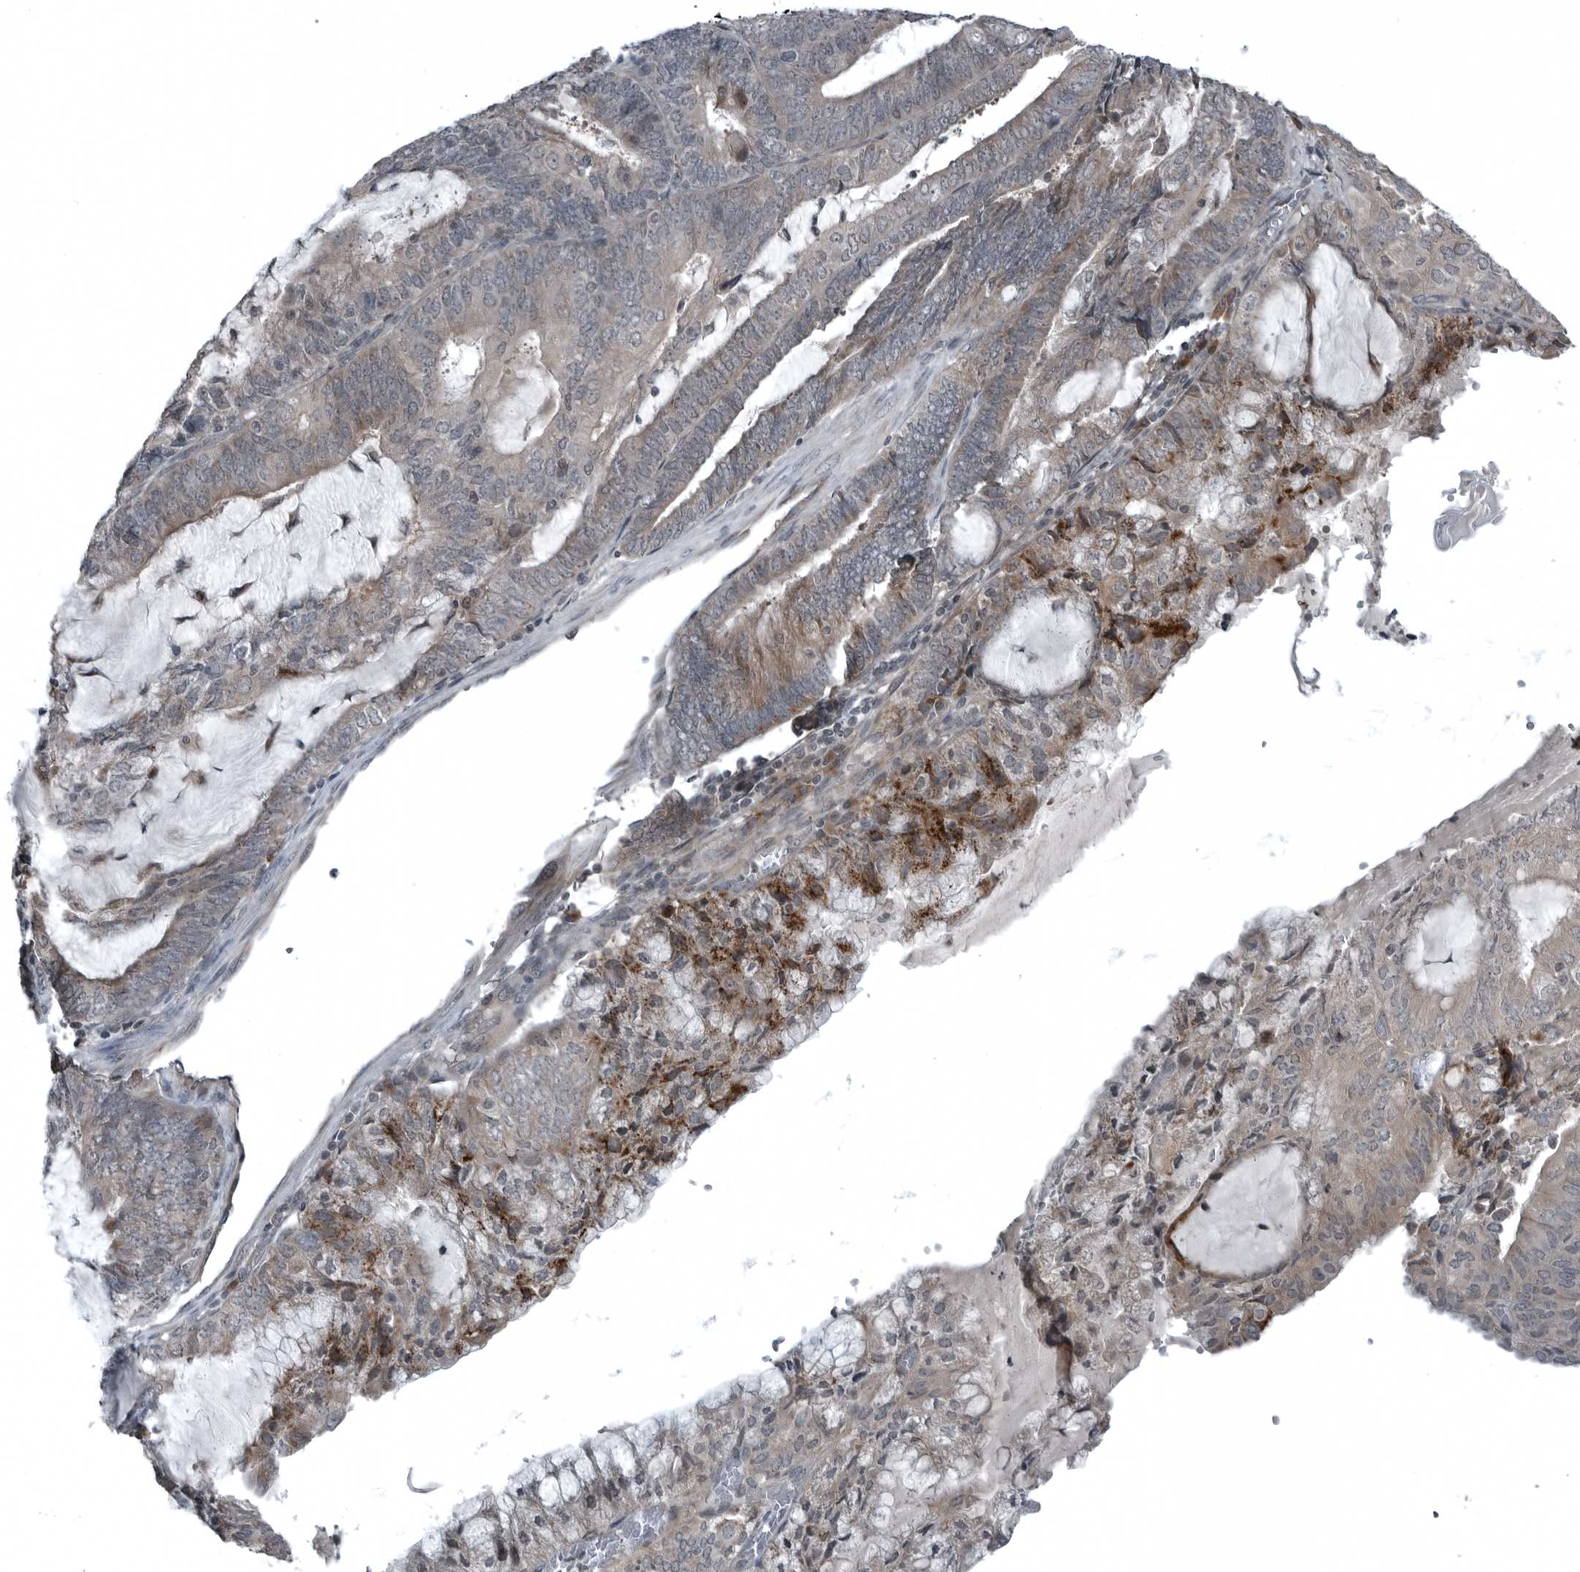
{"staining": {"intensity": "weak", "quantity": ">75%", "location": "cytoplasmic/membranous"}, "tissue": "endometrial cancer", "cell_type": "Tumor cells", "image_type": "cancer", "snomed": [{"axis": "morphology", "description": "Adenocarcinoma, NOS"}, {"axis": "topography", "description": "Endometrium"}], "caption": "Human endometrial cancer stained for a protein (brown) reveals weak cytoplasmic/membranous positive expression in about >75% of tumor cells.", "gene": "GAK", "patient": {"sex": "female", "age": 81}}